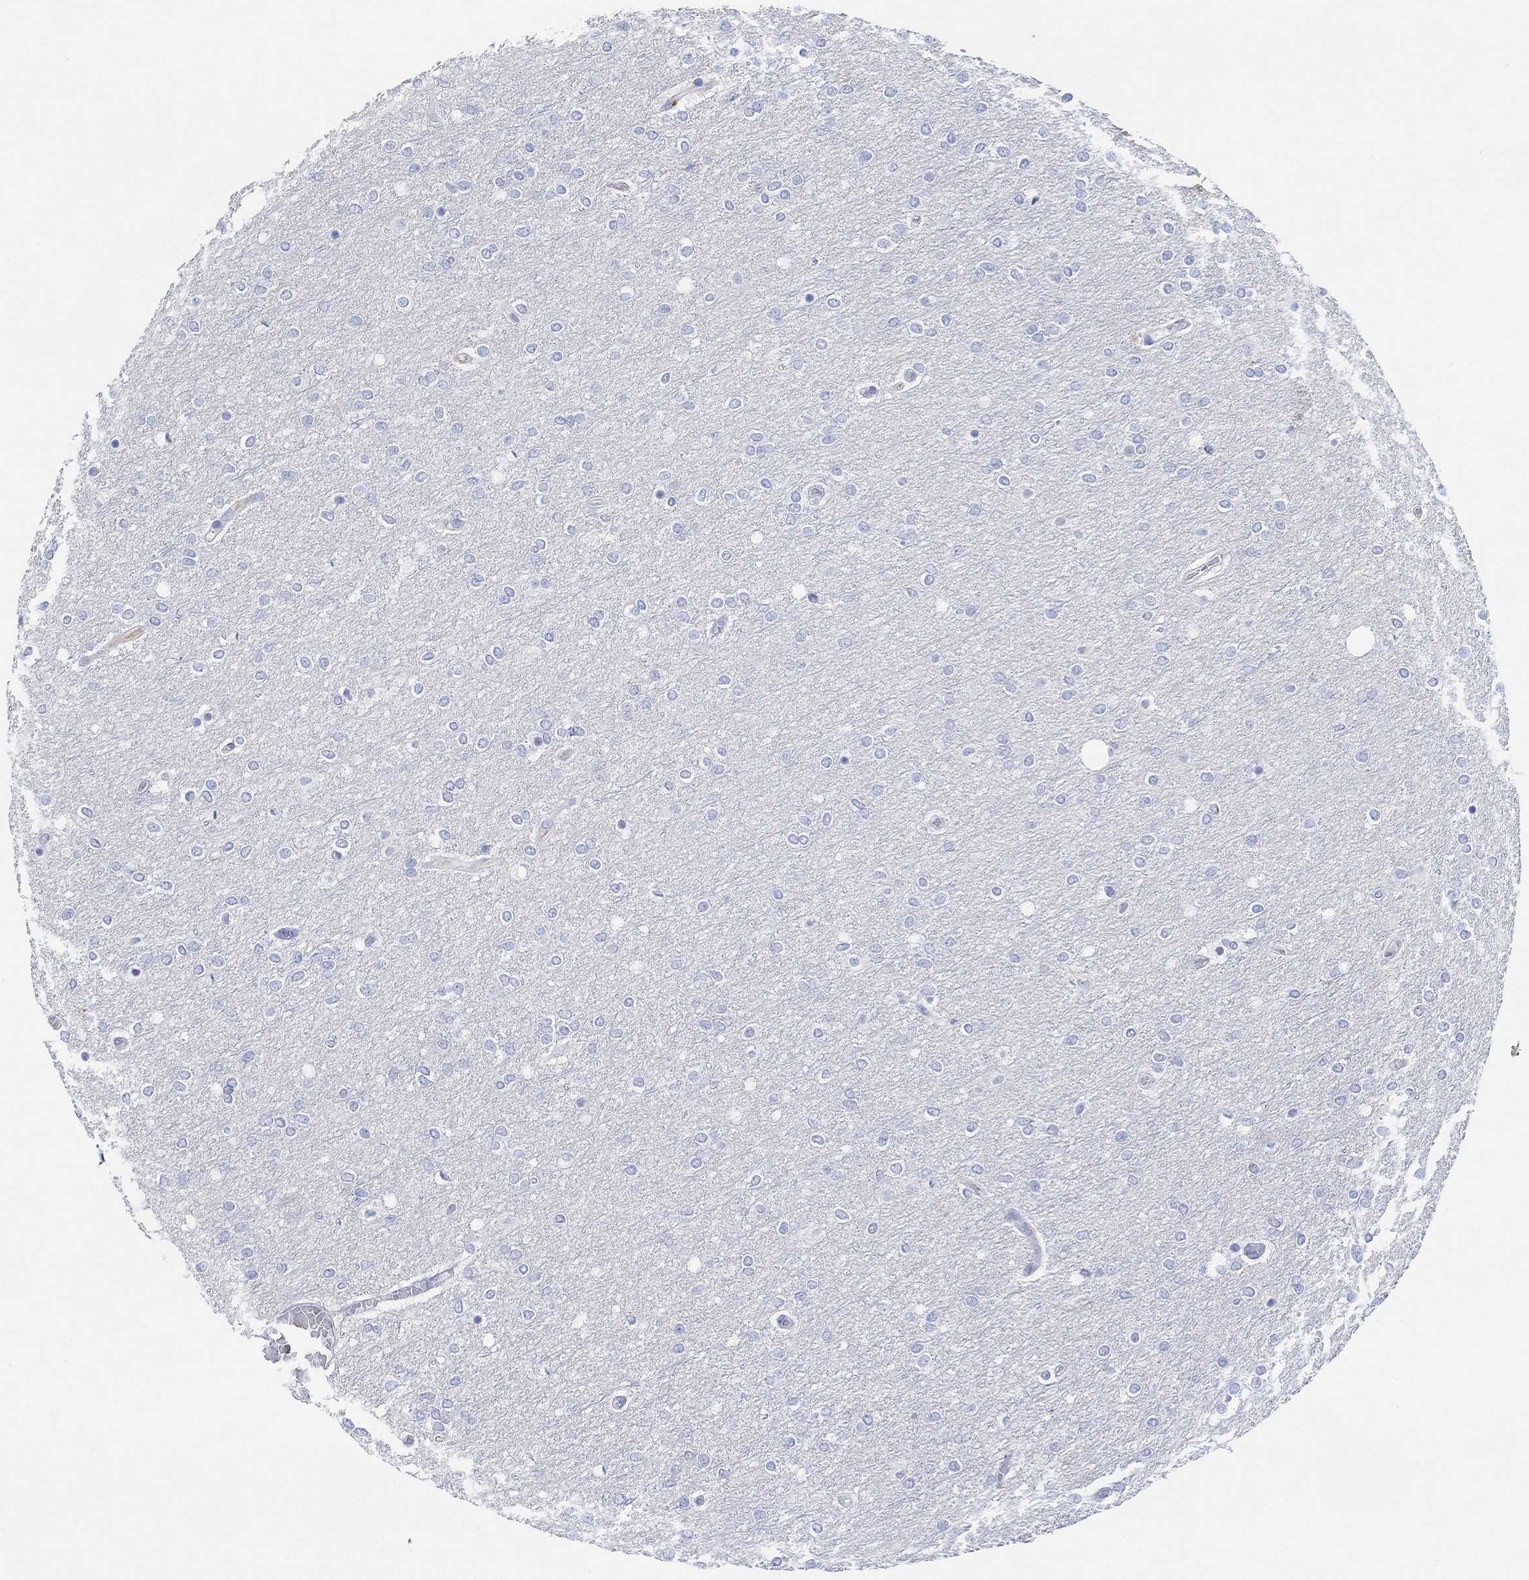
{"staining": {"intensity": "negative", "quantity": "none", "location": "none"}, "tissue": "glioma", "cell_type": "Tumor cells", "image_type": "cancer", "snomed": [{"axis": "morphology", "description": "Glioma, malignant, High grade"}, {"axis": "topography", "description": "Brain"}], "caption": "Human high-grade glioma (malignant) stained for a protein using IHC shows no positivity in tumor cells.", "gene": "TYR", "patient": {"sex": "female", "age": 61}}